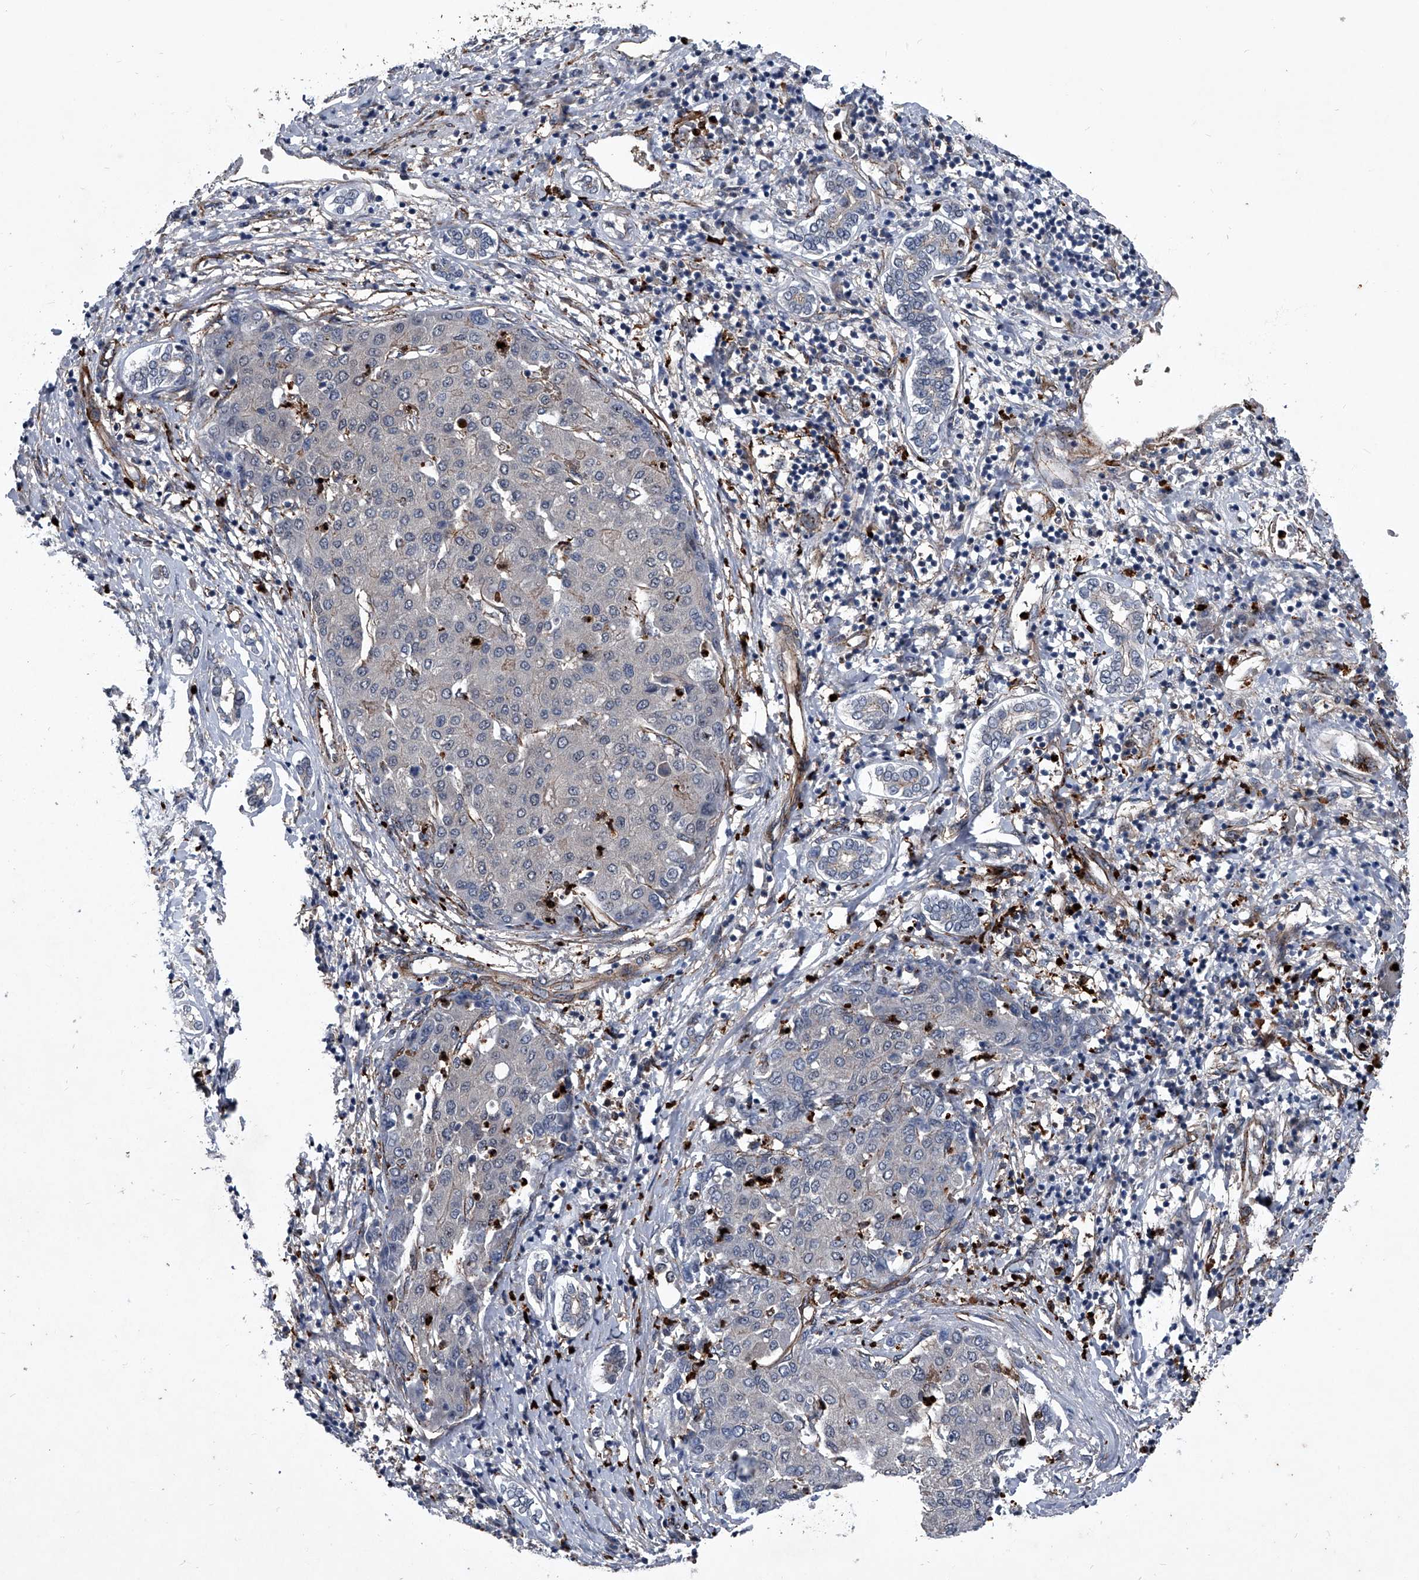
{"staining": {"intensity": "negative", "quantity": "none", "location": "none"}, "tissue": "liver cancer", "cell_type": "Tumor cells", "image_type": "cancer", "snomed": [{"axis": "morphology", "description": "Carcinoma, Hepatocellular, NOS"}, {"axis": "topography", "description": "Liver"}], "caption": "The photomicrograph shows no staining of tumor cells in liver cancer (hepatocellular carcinoma).", "gene": "MAPKAP1", "patient": {"sex": "male", "age": 65}}